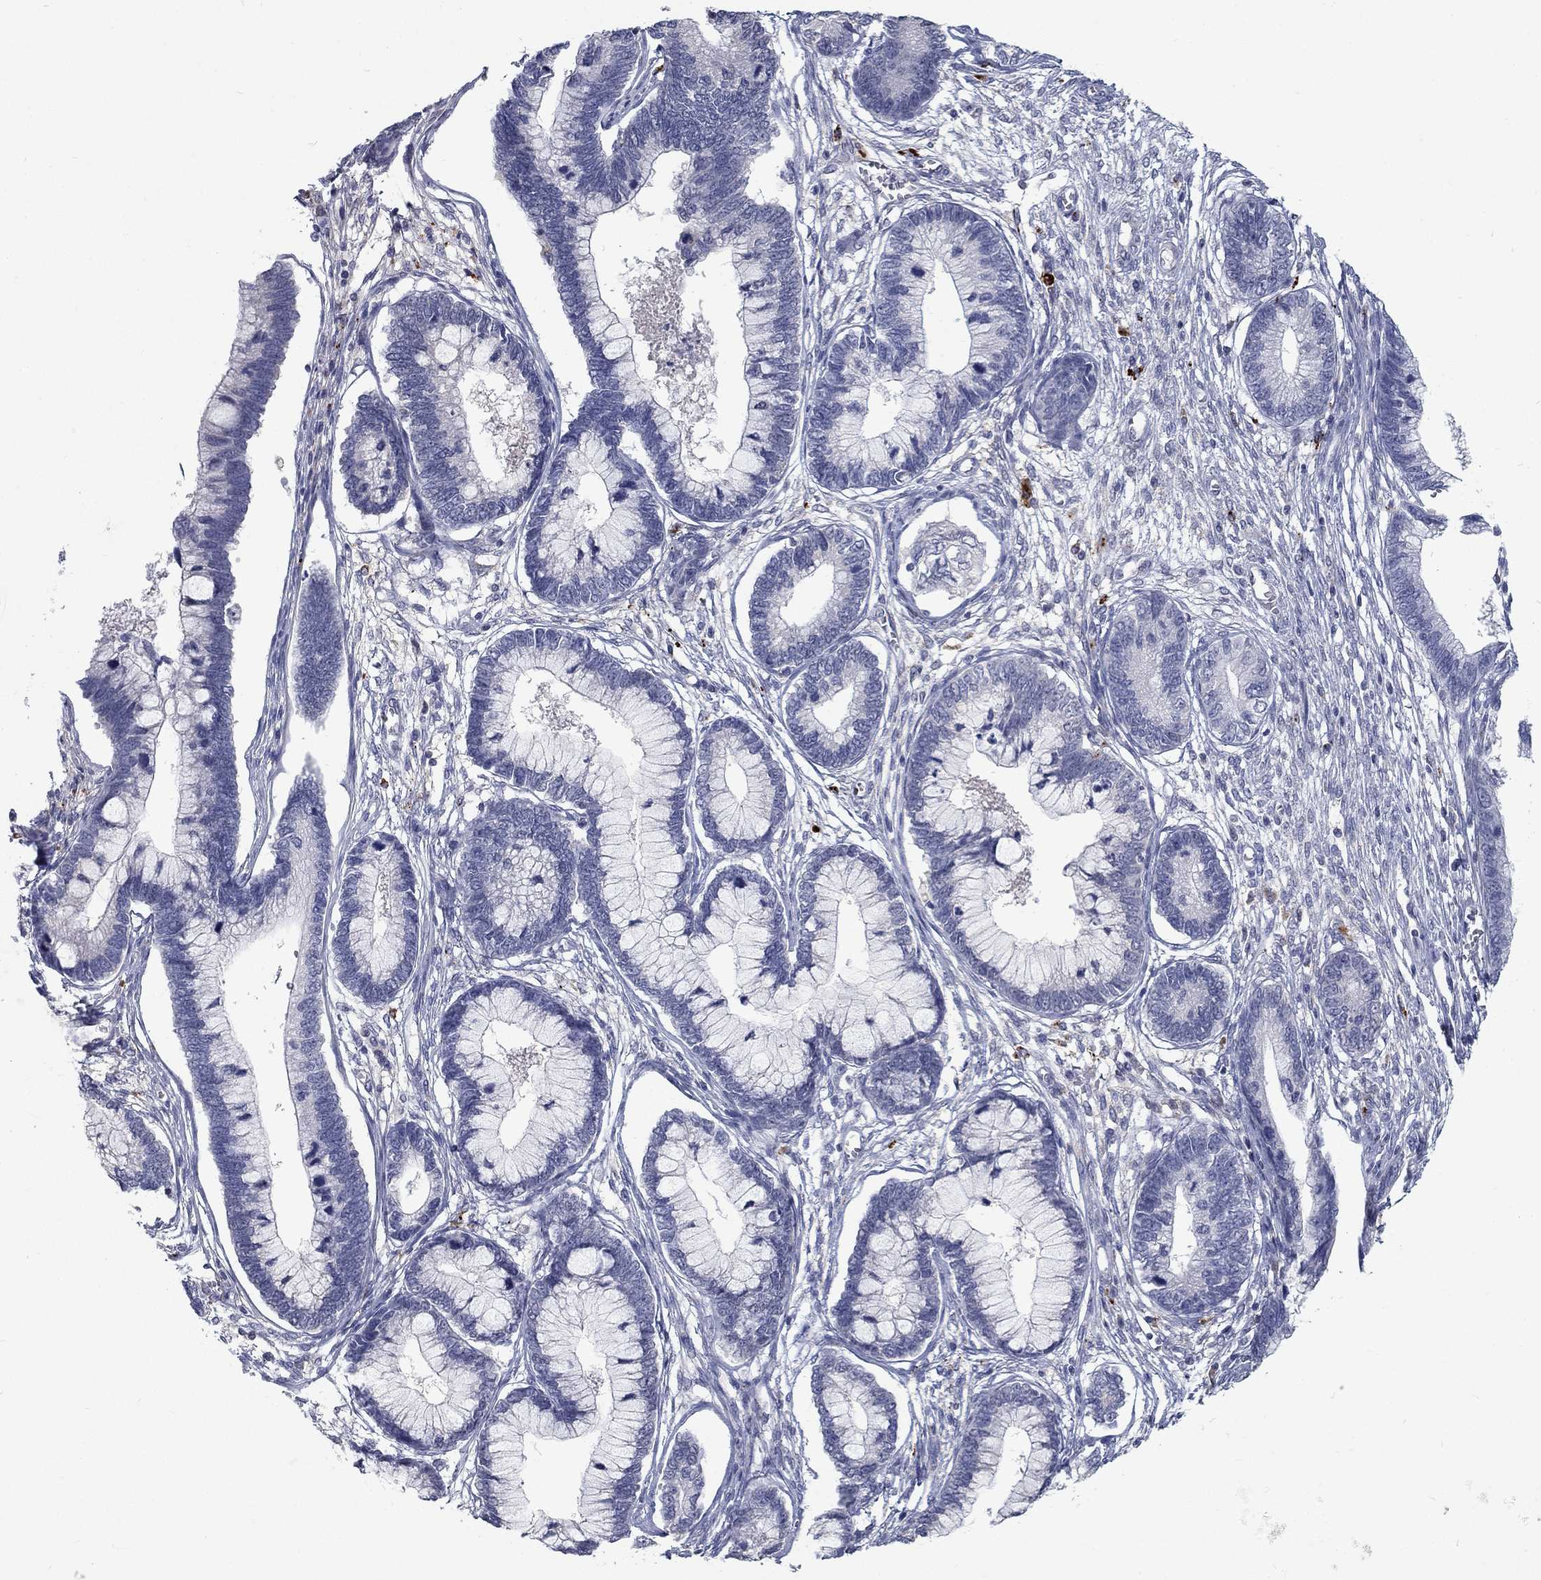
{"staining": {"intensity": "negative", "quantity": "none", "location": "none"}, "tissue": "cervical cancer", "cell_type": "Tumor cells", "image_type": "cancer", "snomed": [{"axis": "morphology", "description": "Adenocarcinoma, NOS"}, {"axis": "topography", "description": "Cervix"}], "caption": "This is a photomicrograph of IHC staining of cervical cancer, which shows no positivity in tumor cells. The staining was performed using DAB (3,3'-diaminobenzidine) to visualize the protein expression in brown, while the nuclei were stained in blue with hematoxylin (Magnification: 20x).", "gene": "MTSS2", "patient": {"sex": "female", "age": 44}}